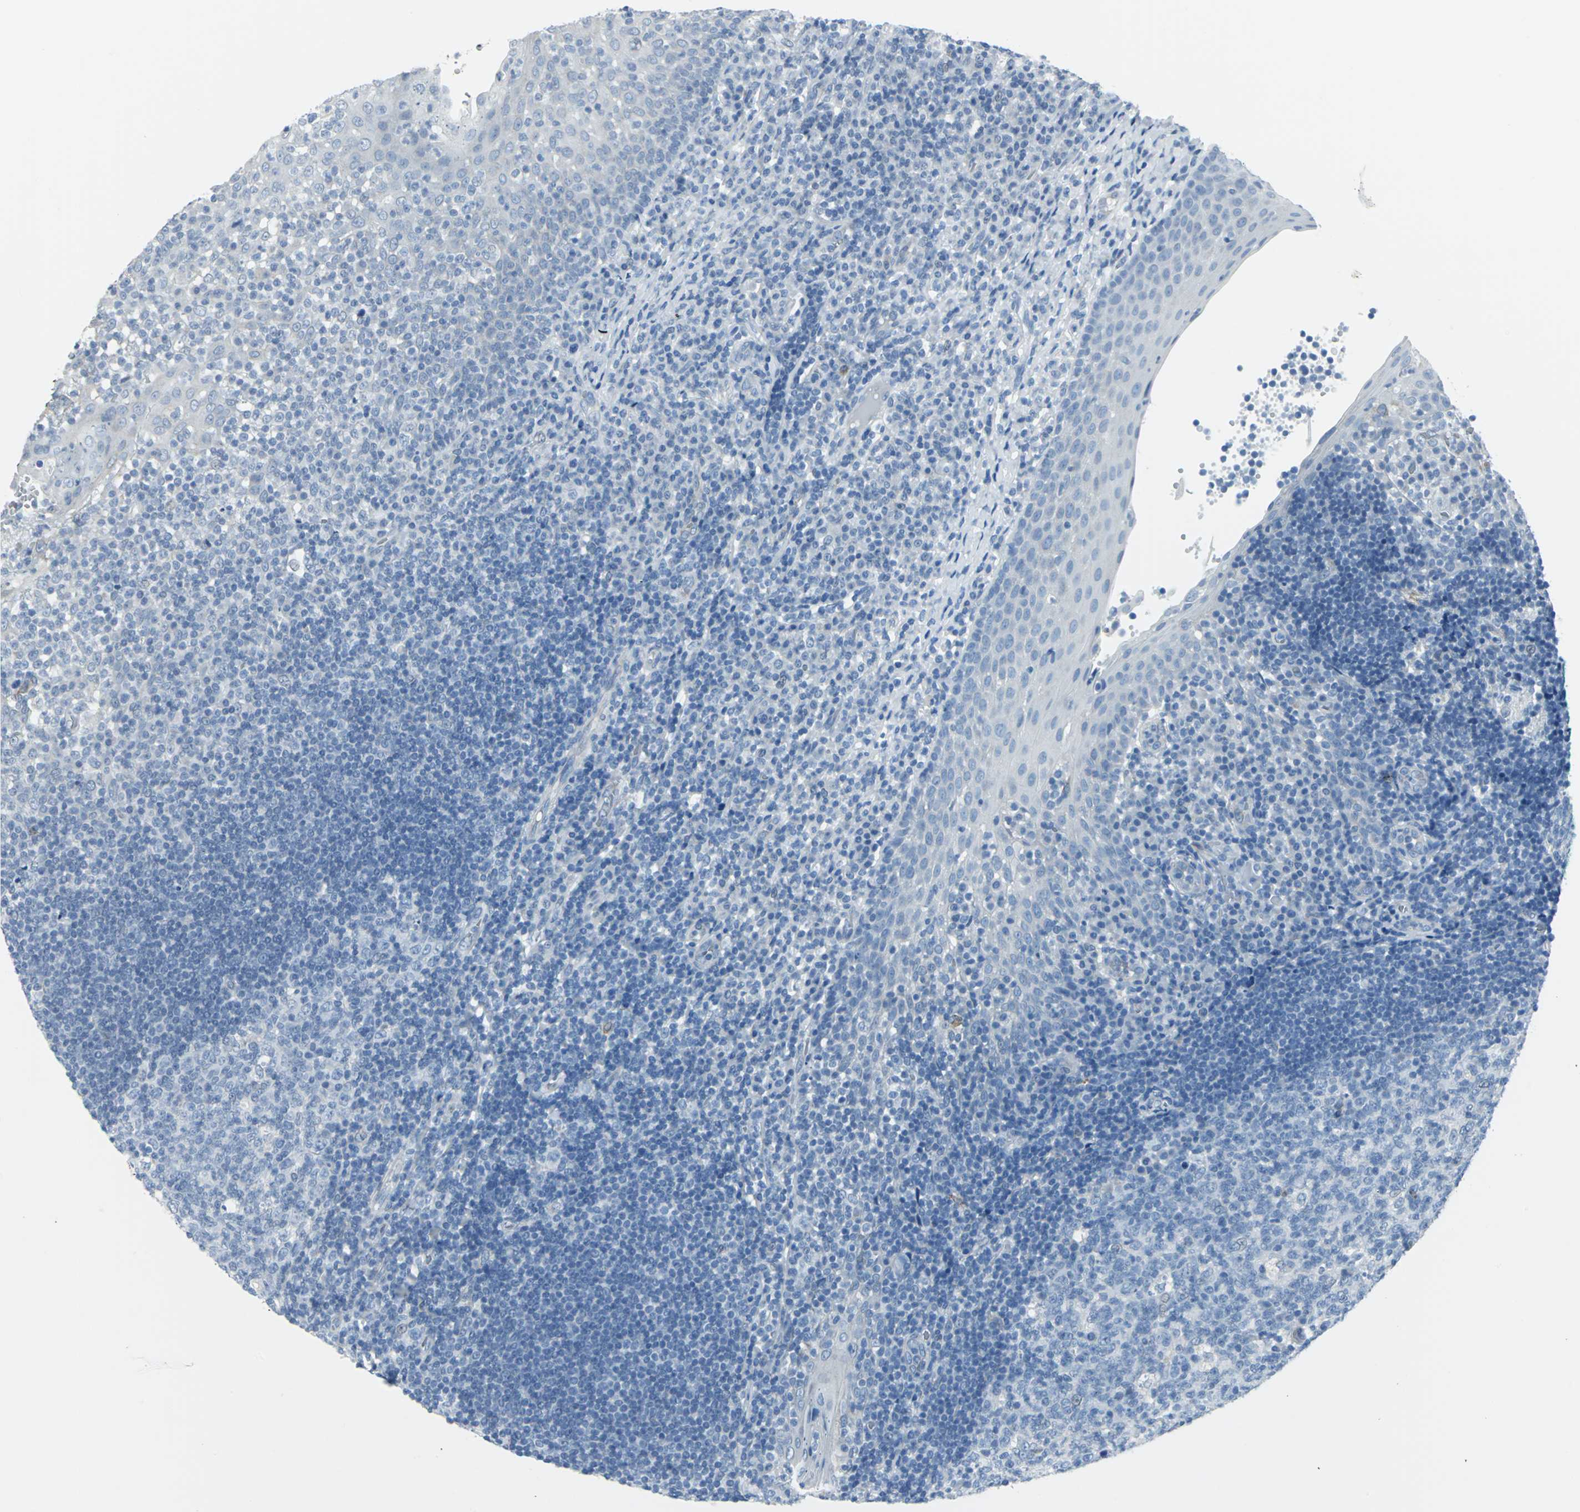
{"staining": {"intensity": "negative", "quantity": "none", "location": "none"}, "tissue": "tonsil", "cell_type": "Germinal center cells", "image_type": "normal", "snomed": [{"axis": "morphology", "description": "Normal tissue, NOS"}, {"axis": "topography", "description": "Tonsil"}], "caption": "High magnification brightfield microscopy of unremarkable tonsil stained with DAB (3,3'-diaminobenzidine) (brown) and counterstained with hematoxylin (blue): germinal center cells show no significant staining.", "gene": "CYB5A", "patient": {"sex": "female", "age": 40}}